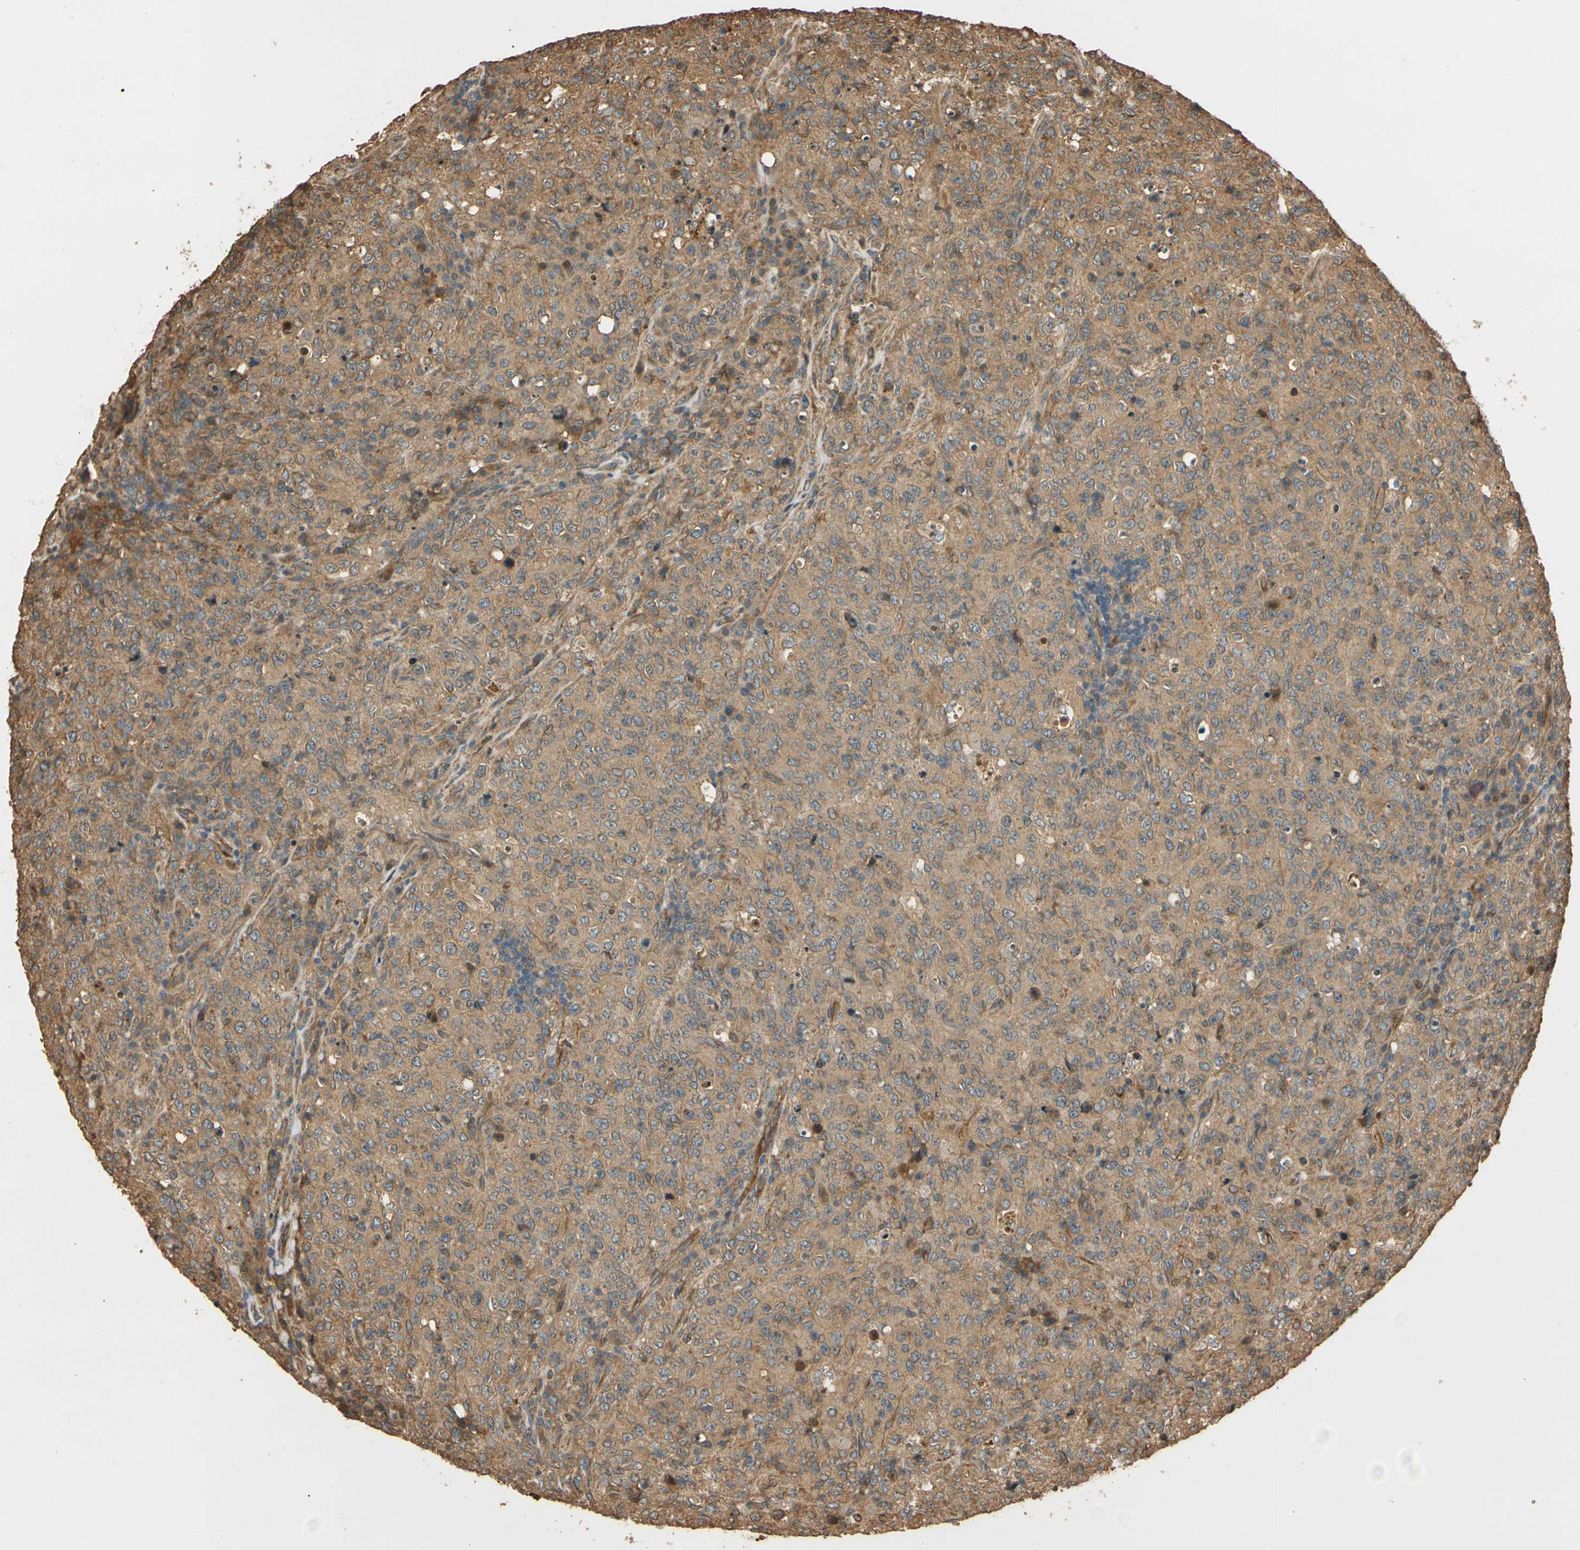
{"staining": {"intensity": "moderate", "quantity": ">75%", "location": "cytoplasmic/membranous"}, "tissue": "lymphoma", "cell_type": "Tumor cells", "image_type": "cancer", "snomed": [{"axis": "morphology", "description": "Malignant lymphoma, non-Hodgkin's type, High grade"}, {"axis": "topography", "description": "Tonsil"}], "caption": "Immunohistochemical staining of human lymphoma demonstrates medium levels of moderate cytoplasmic/membranous protein positivity in approximately >75% of tumor cells.", "gene": "MGRN1", "patient": {"sex": "female", "age": 36}}